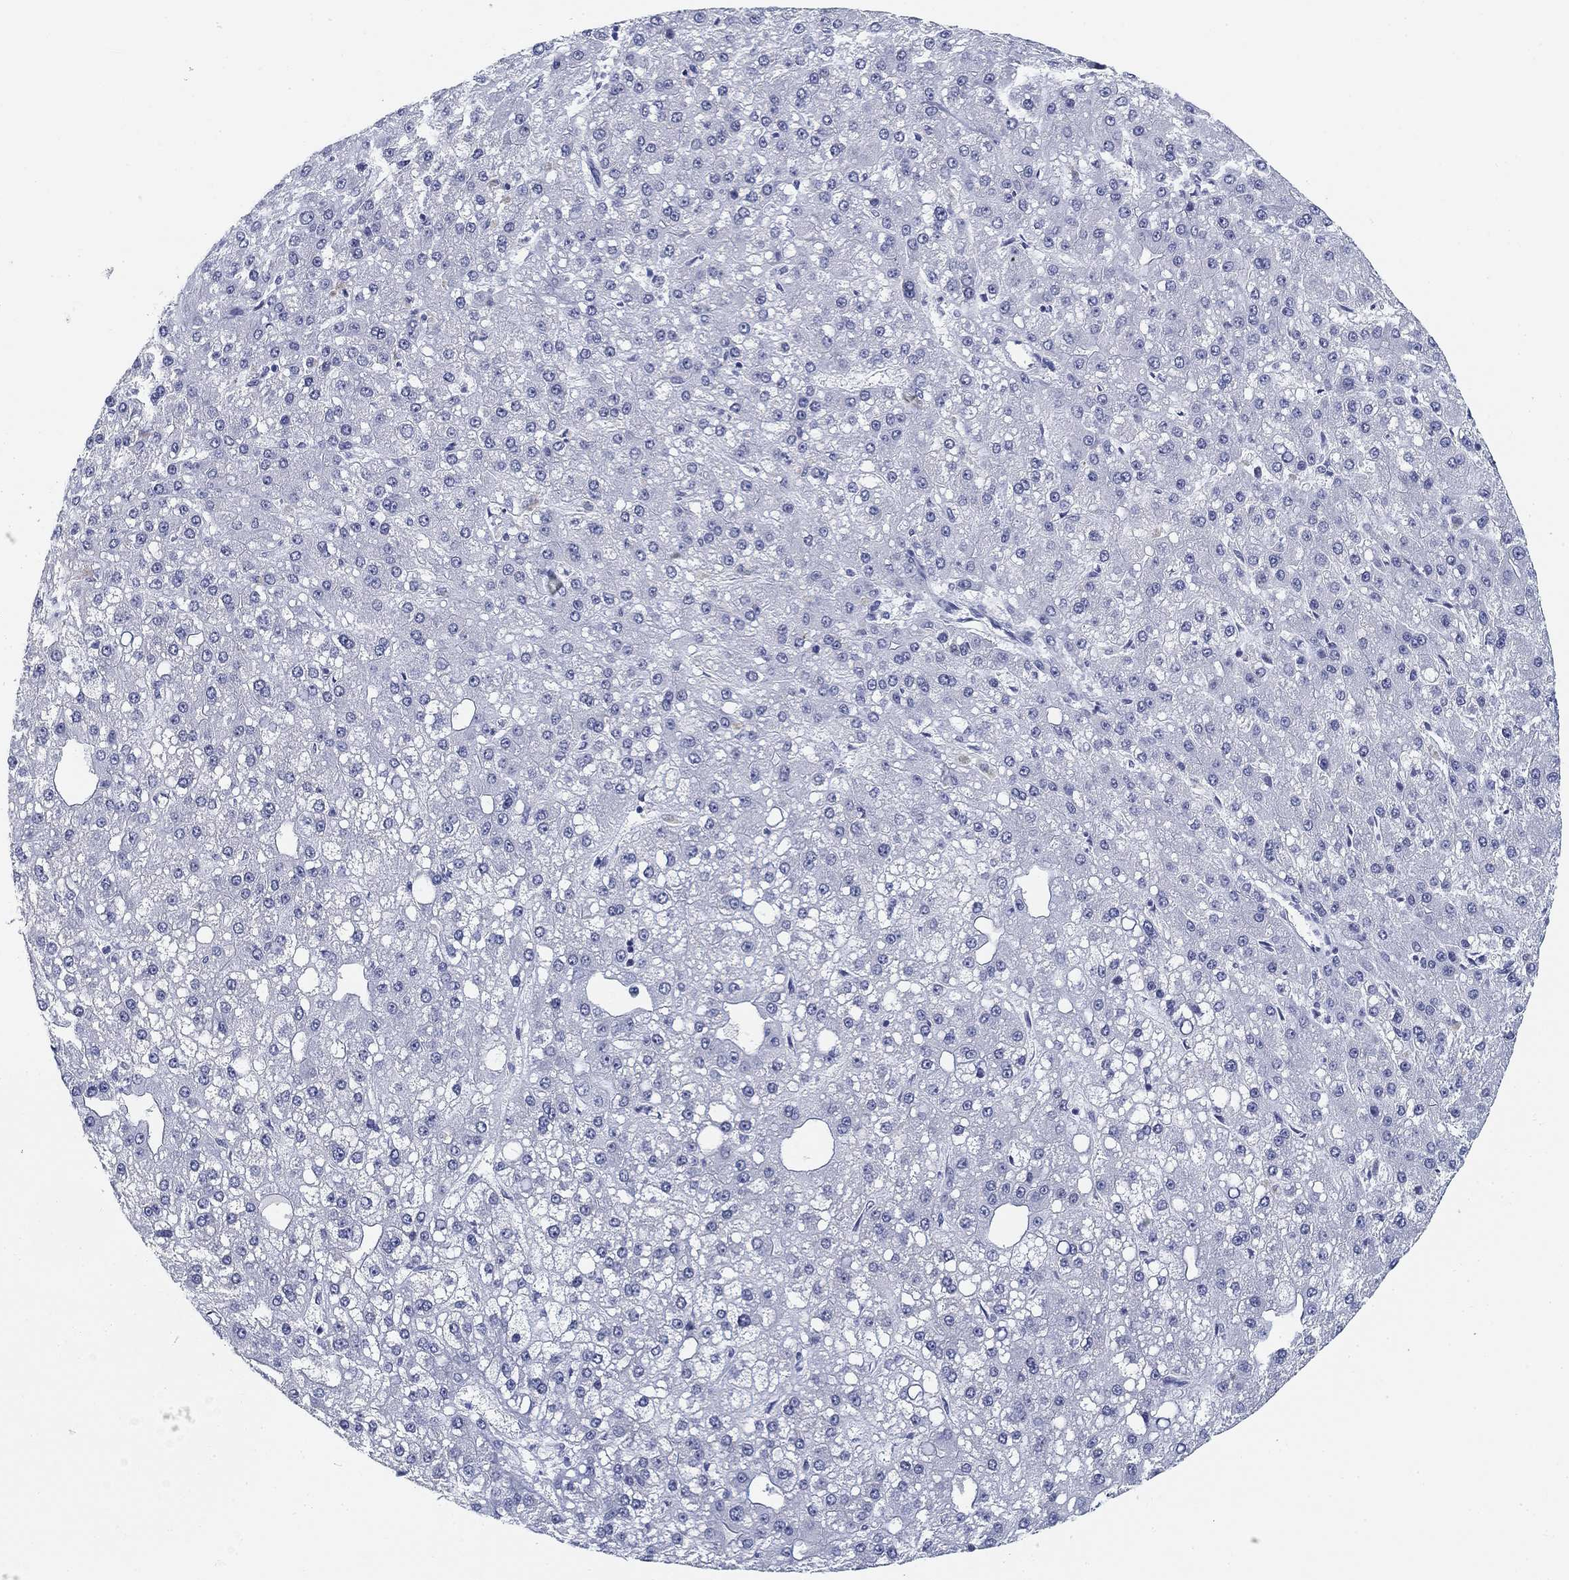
{"staining": {"intensity": "negative", "quantity": "none", "location": "none"}, "tissue": "liver cancer", "cell_type": "Tumor cells", "image_type": "cancer", "snomed": [{"axis": "morphology", "description": "Carcinoma, Hepatocellular, NOS"}, {"axis": "topography", "description": "Liver"}], "caption": "A high-resolution micrograph shows immunohistochemistry staining of hepatocellular carcinoma (liver), which displays no significant positivity in tumor cells.", "gene": "SLC2A5", "patient": {"sex": "male", "age": 67}}